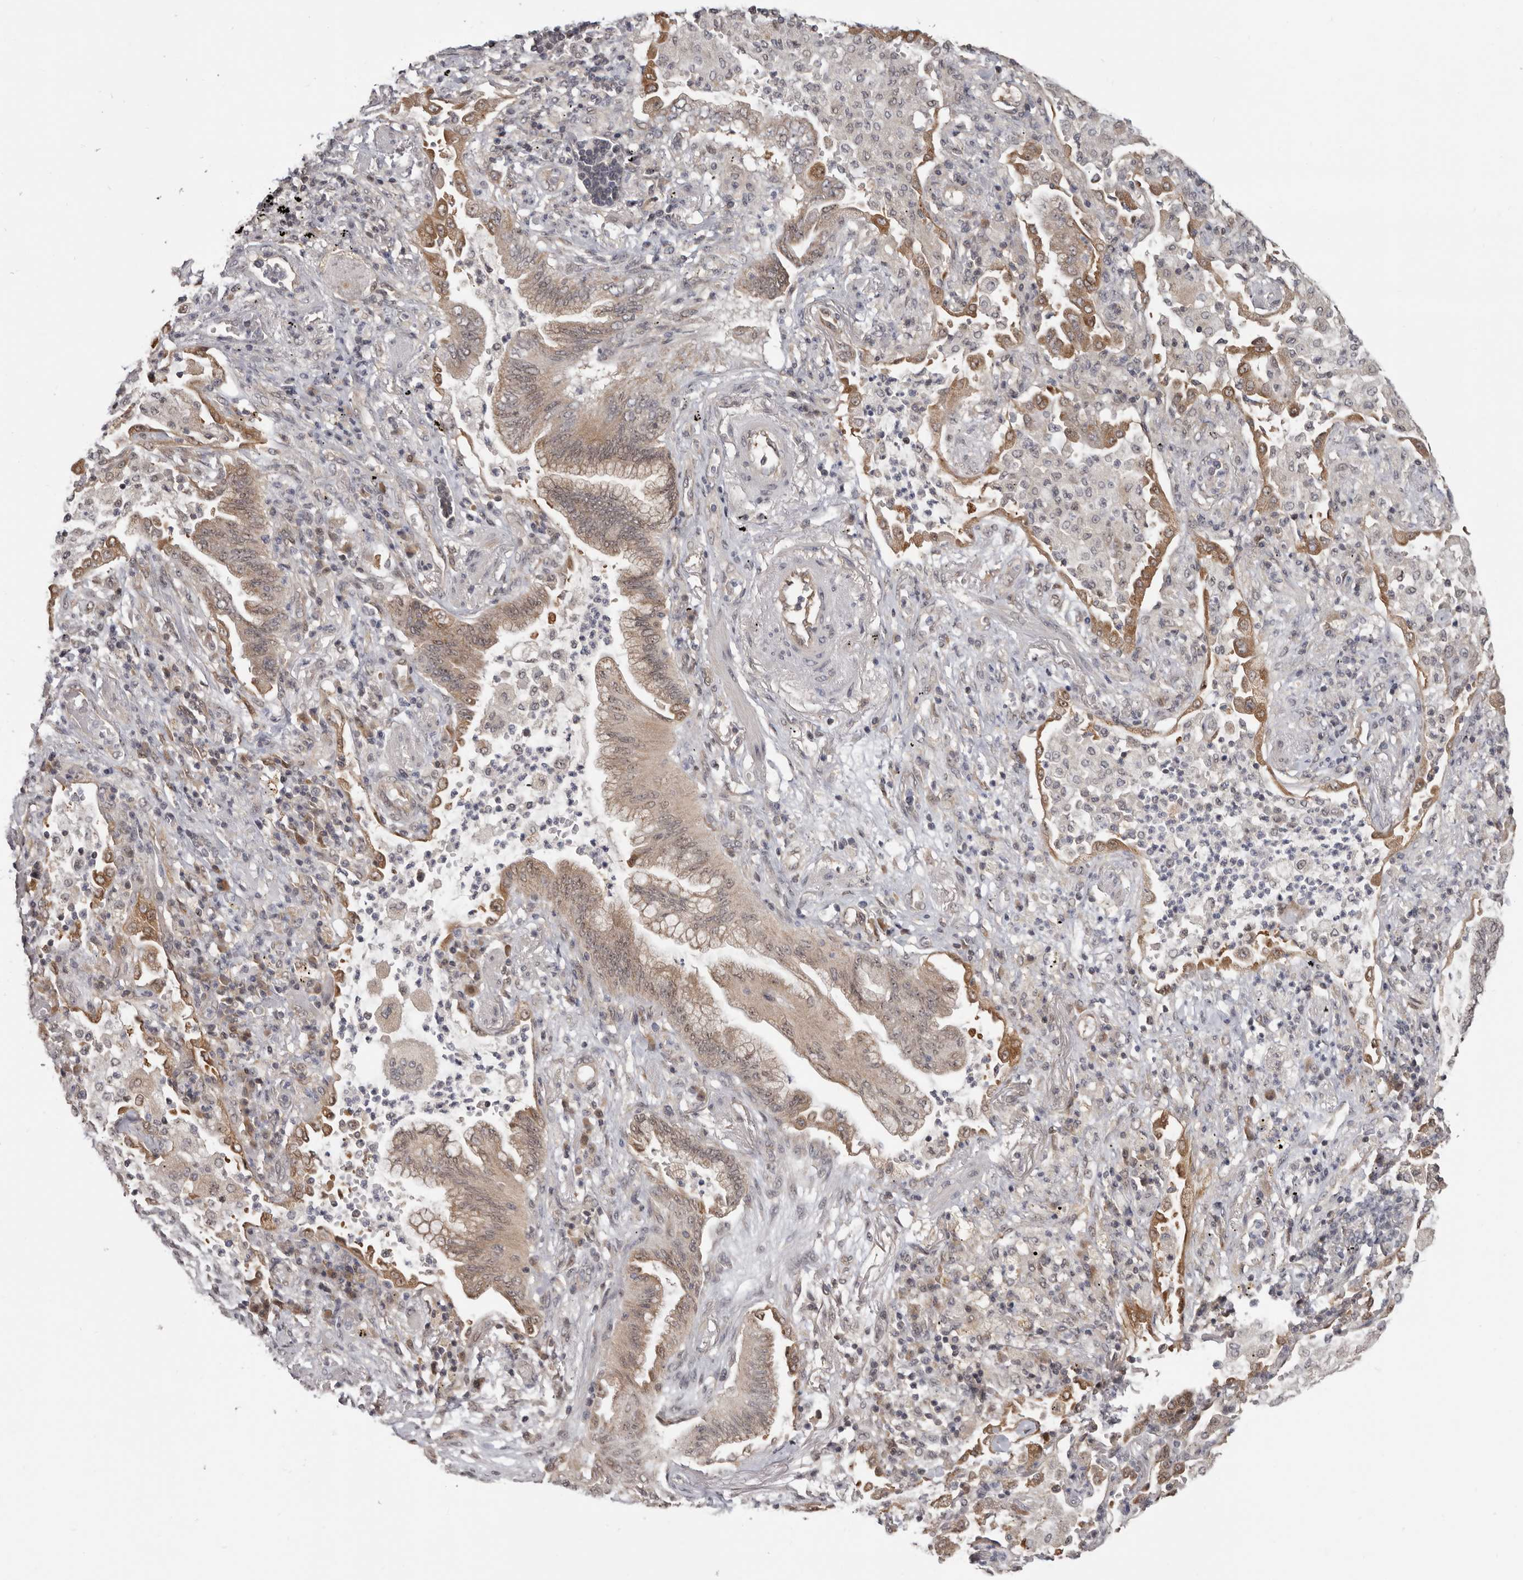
{"staining": {"intensity": "strong", "quantity": ">75%", "location": "cytoplasmic/membranous,nuclear"}, "tissue": "bronchus", "cell_type": "Respiratory epithelial cells", "image_type": "normal", "snomed": [{"axis": "morphology", "description": "Normal tissue, NOS"}, {"axis": "morphology", "description": "Adenocarcinoma, NOS"}, {"axis": "topography", "description": "Bronchus"}, {"axis": "topography", "description": "Lung"}], "caption": "Immunohistochemical staining of unremarkable human bronchus shows high levels of strong cytoplasmic/membranous,nuclear positivity in about >75% of respiratory epithelial cells. (DAB IHC with brightfield microscopy, high magnification).", "gene": "BAD", "patient": {"sex": "female", "age": 70}}